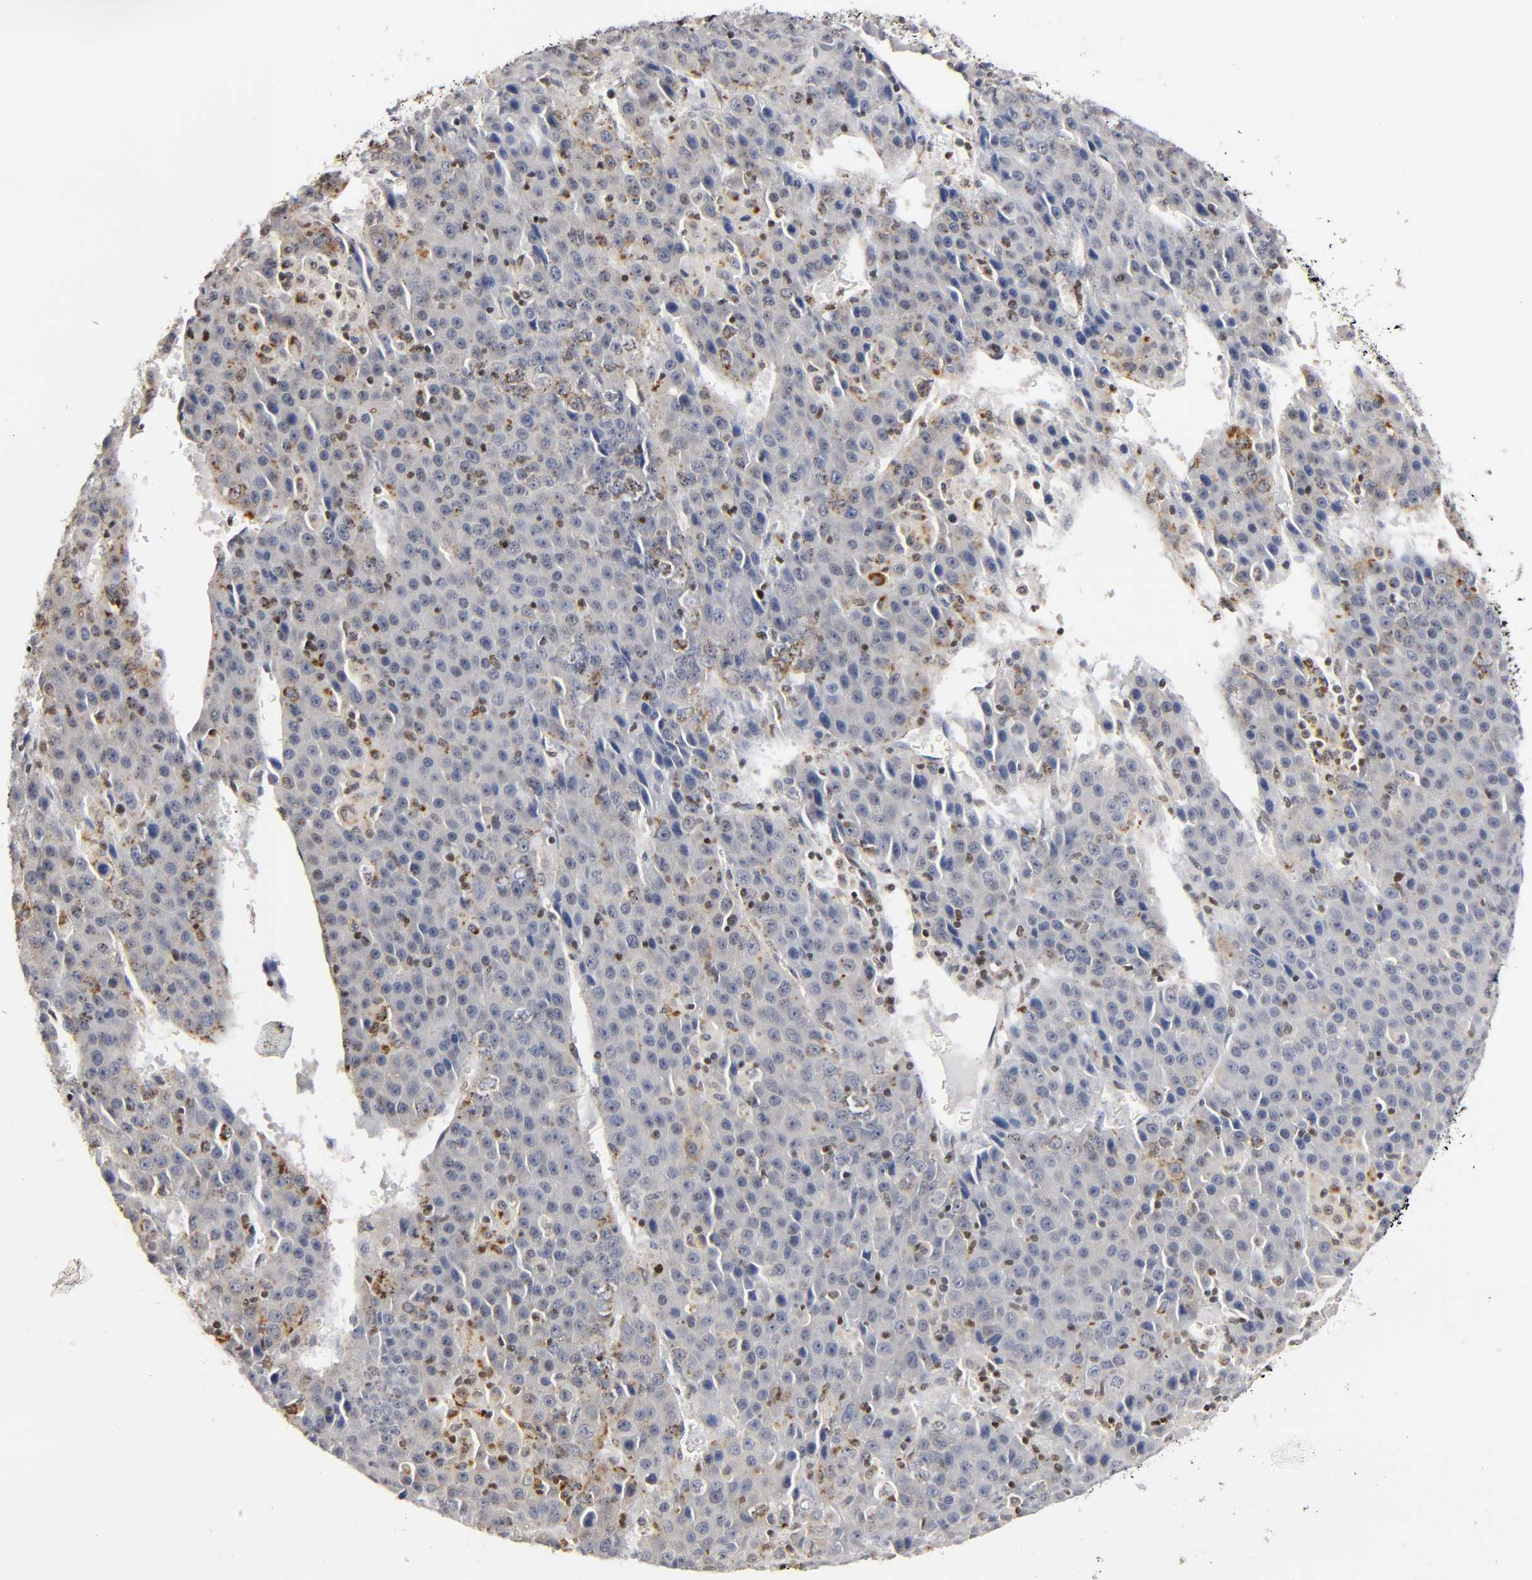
{"staining": {"intensity": "weak", "quantity": "25%-75%", "location": "cytoplasmic/membranous"}, "tissue": "liver cancer", "cell_type": "Tumor cells", "image_type": "cancer", "snomed": [{"axis": "morphology", "description": "Carcinoma, Hepatocellular, NOS"}, {"axis": "topography", "description": "Liver"}], "caption": "Hepatocellular carcinoma (liver) stained with immunohistochemistry demonstrates weak cytoplasmic/membranous staining in about 25%-75% of tumor cells.", "gene": "RUNX1", "patient": {"sex": "female", "age": 53}}